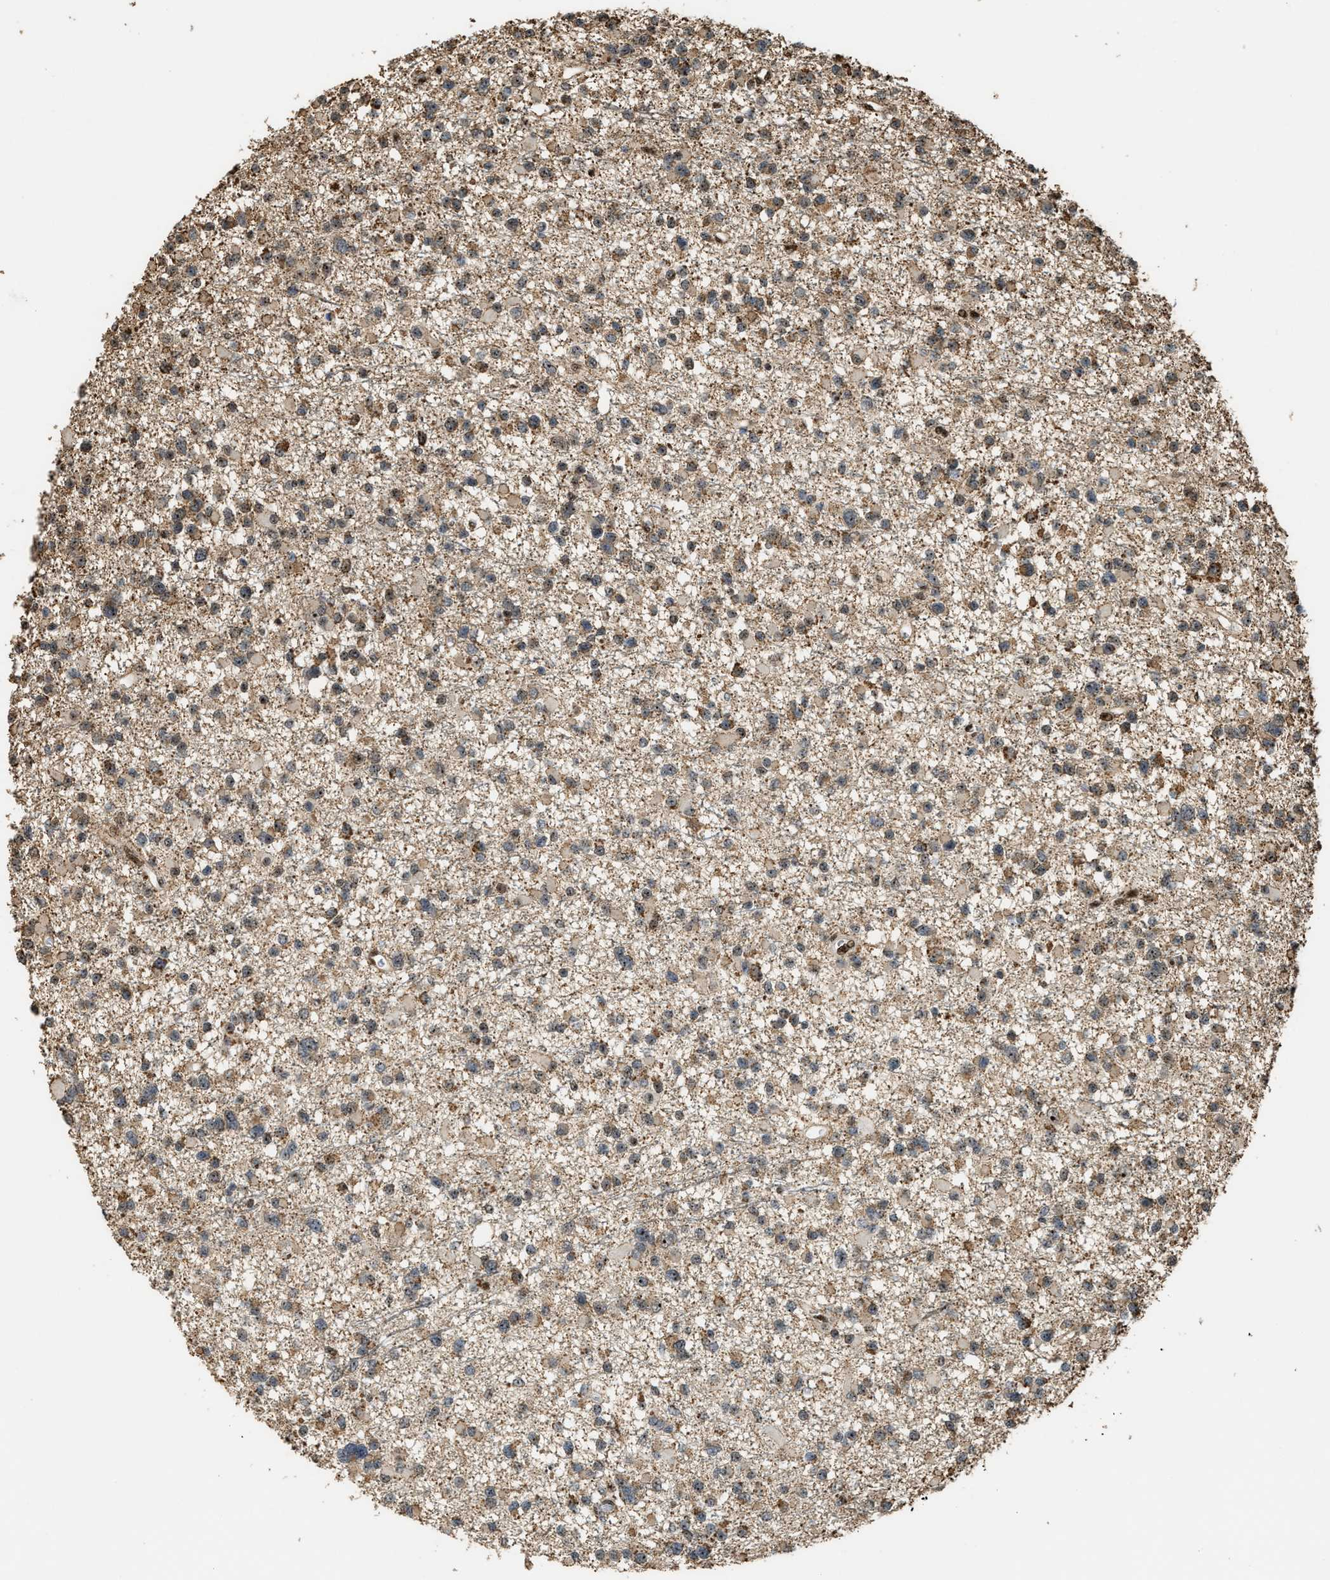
{"staining": {"intensity": "moderate", "quantity": ">75%", "location": "cytoplasmic/membranous,nuclear"}, "tissue": "glioma", "cell_type": "Tumor cells", "image_type": "cancer", "snomed": [{"axis": "morphology", "description": "Glioma, malignant, Low grade"}, {"axis": "topography", "description": "Brain"}], "caption": "This histopathology image reveals IHC staining of human glioma, with medium moderate cytoplasmic/membranous and nuclear staining in approximately >75% of tumor cells.", "gene": "ZNF687", "patient": {"sex": "female", "age": 22}}